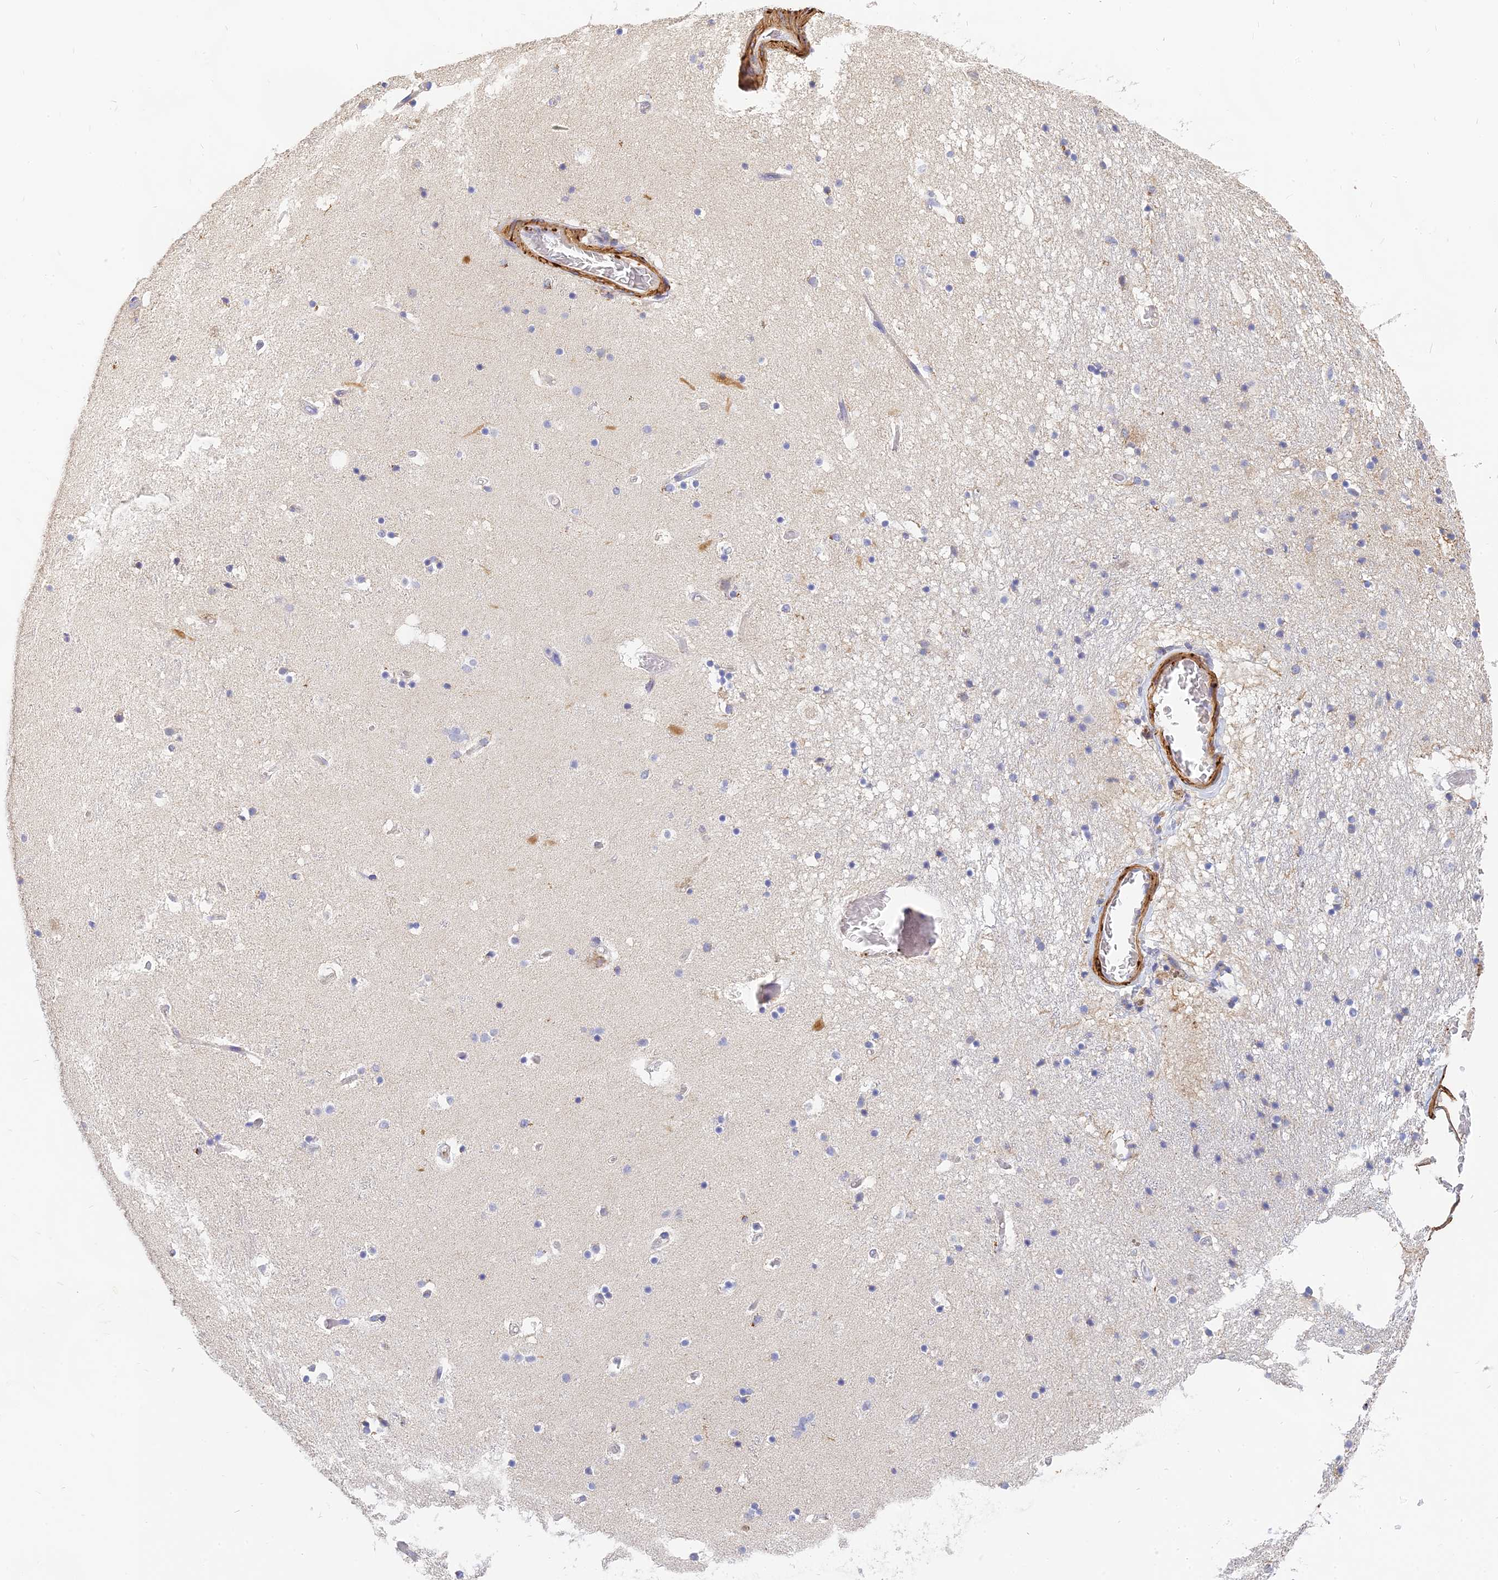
{"staining": {"intensity": "negative", "quantity": "none", "location": "none"}, "tissue": "hippocampus", "cell_type": "Glial cells", "image_type": "normal", "snomed": [{"axis": "morphology", "description": "Normal tissue, NOS"}, {"axis": "topography", "description": "Hippocampus"}], "caption": "This is an immunohistochemistry (IHC) image of normal hippocampus. There is no expression in glial cells.", "gene": "MRPL15", "patient": {"sex": "female", "age": 52}}